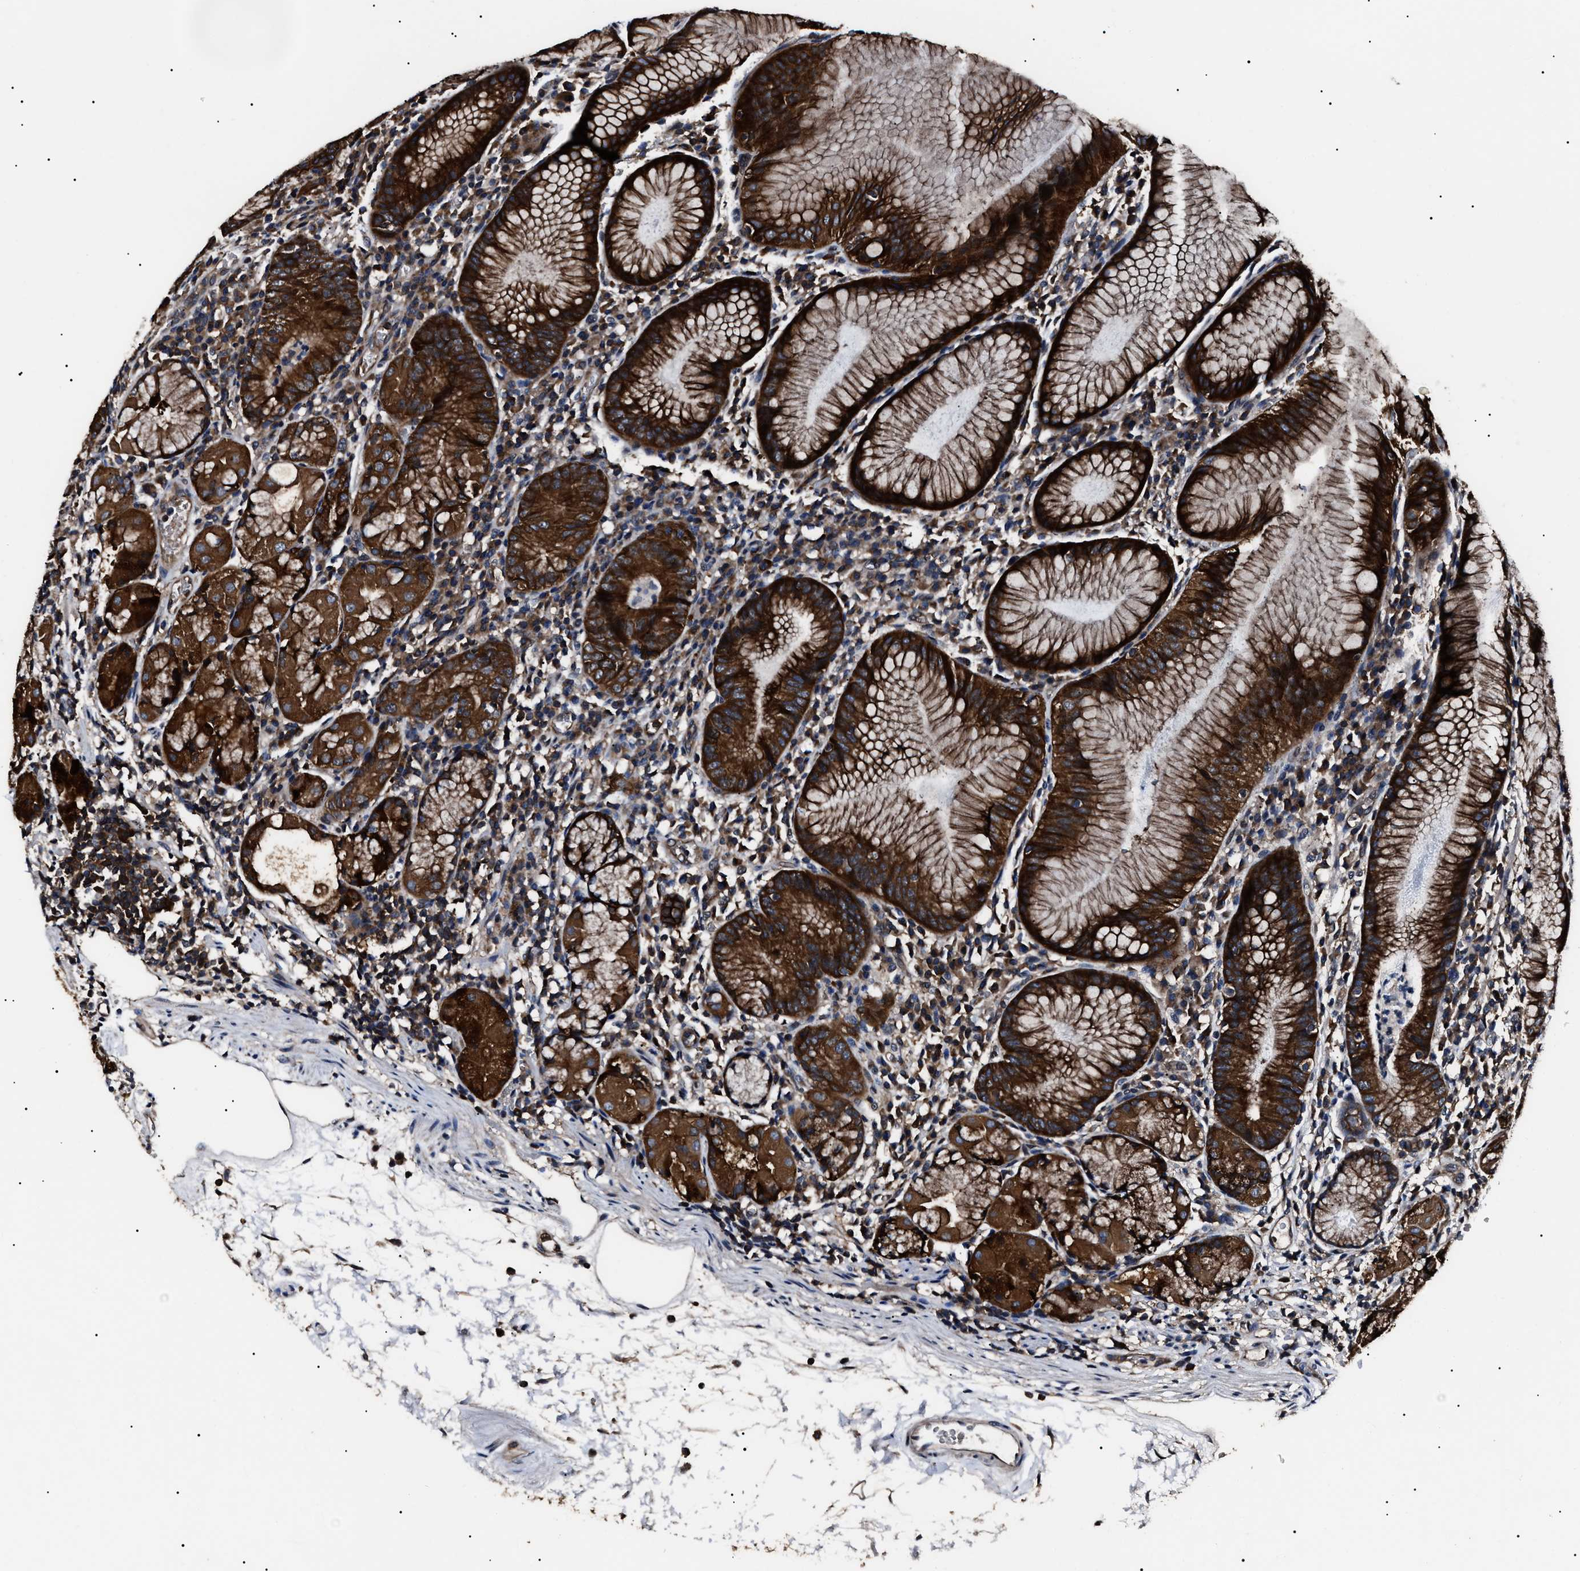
{"staining": {"intensity": "strong", "quantity": ">75%", "location": "cytoplasmic/membranous"}, "tissue": "stomach", "cell_type": "Glandular cells", "image_type": "normal", "snomed": [{"axis": "morphology", "description": "Normal tissue, NOS"}, {"axis": "topography", "description": "Stomach"}, {"axis": "topography", "description": "Stomach, lower"}], "caption": "Immunohistochemical staining of benign human stomach demonstrates high levels of strong cytoplasmic/membranous positivity in approximately >75% of glandular cells.", "gene": "CCT8", "patient": {"sex": "female", "age": 75}}